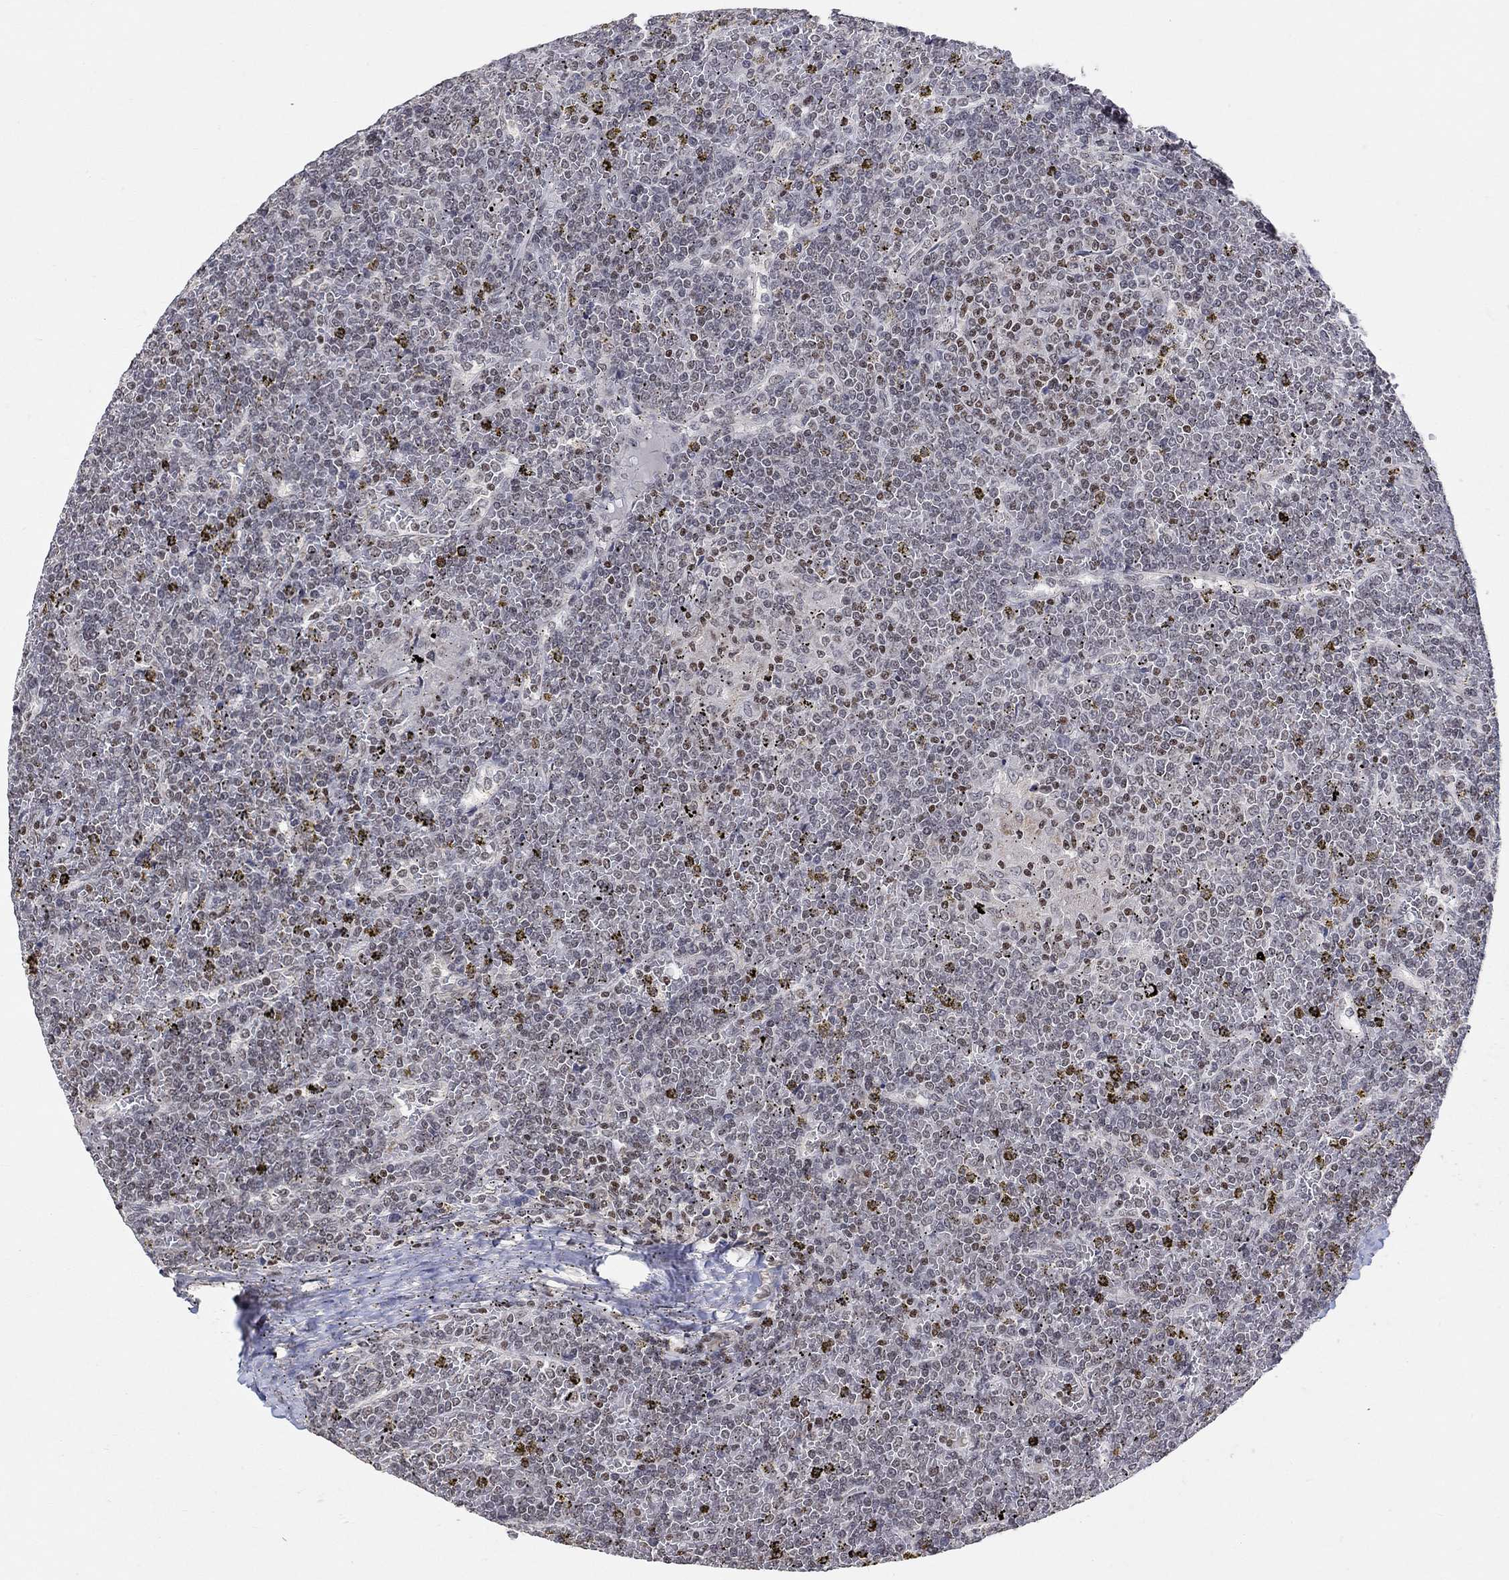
{"staining": {"intensity": "negative", "quantity": "none", "location": "none"}, "tissue": "lymphoma", "cell_type": "Tumor cells", "image_type": "cancer", "snomed": [{"axis": "morphology", "description": "Malignant lymphoma, non-Hodgkin's type, Low grade"}, {"axis": "topography", "description": "Spleen"}], "caption": "Tumor cells are negative for brown protein staining in low-grade malignant lymphoma, non-Hodgkin's type.", "gene": "KLF12", "patient": {"sex": "female", "age": 19}}